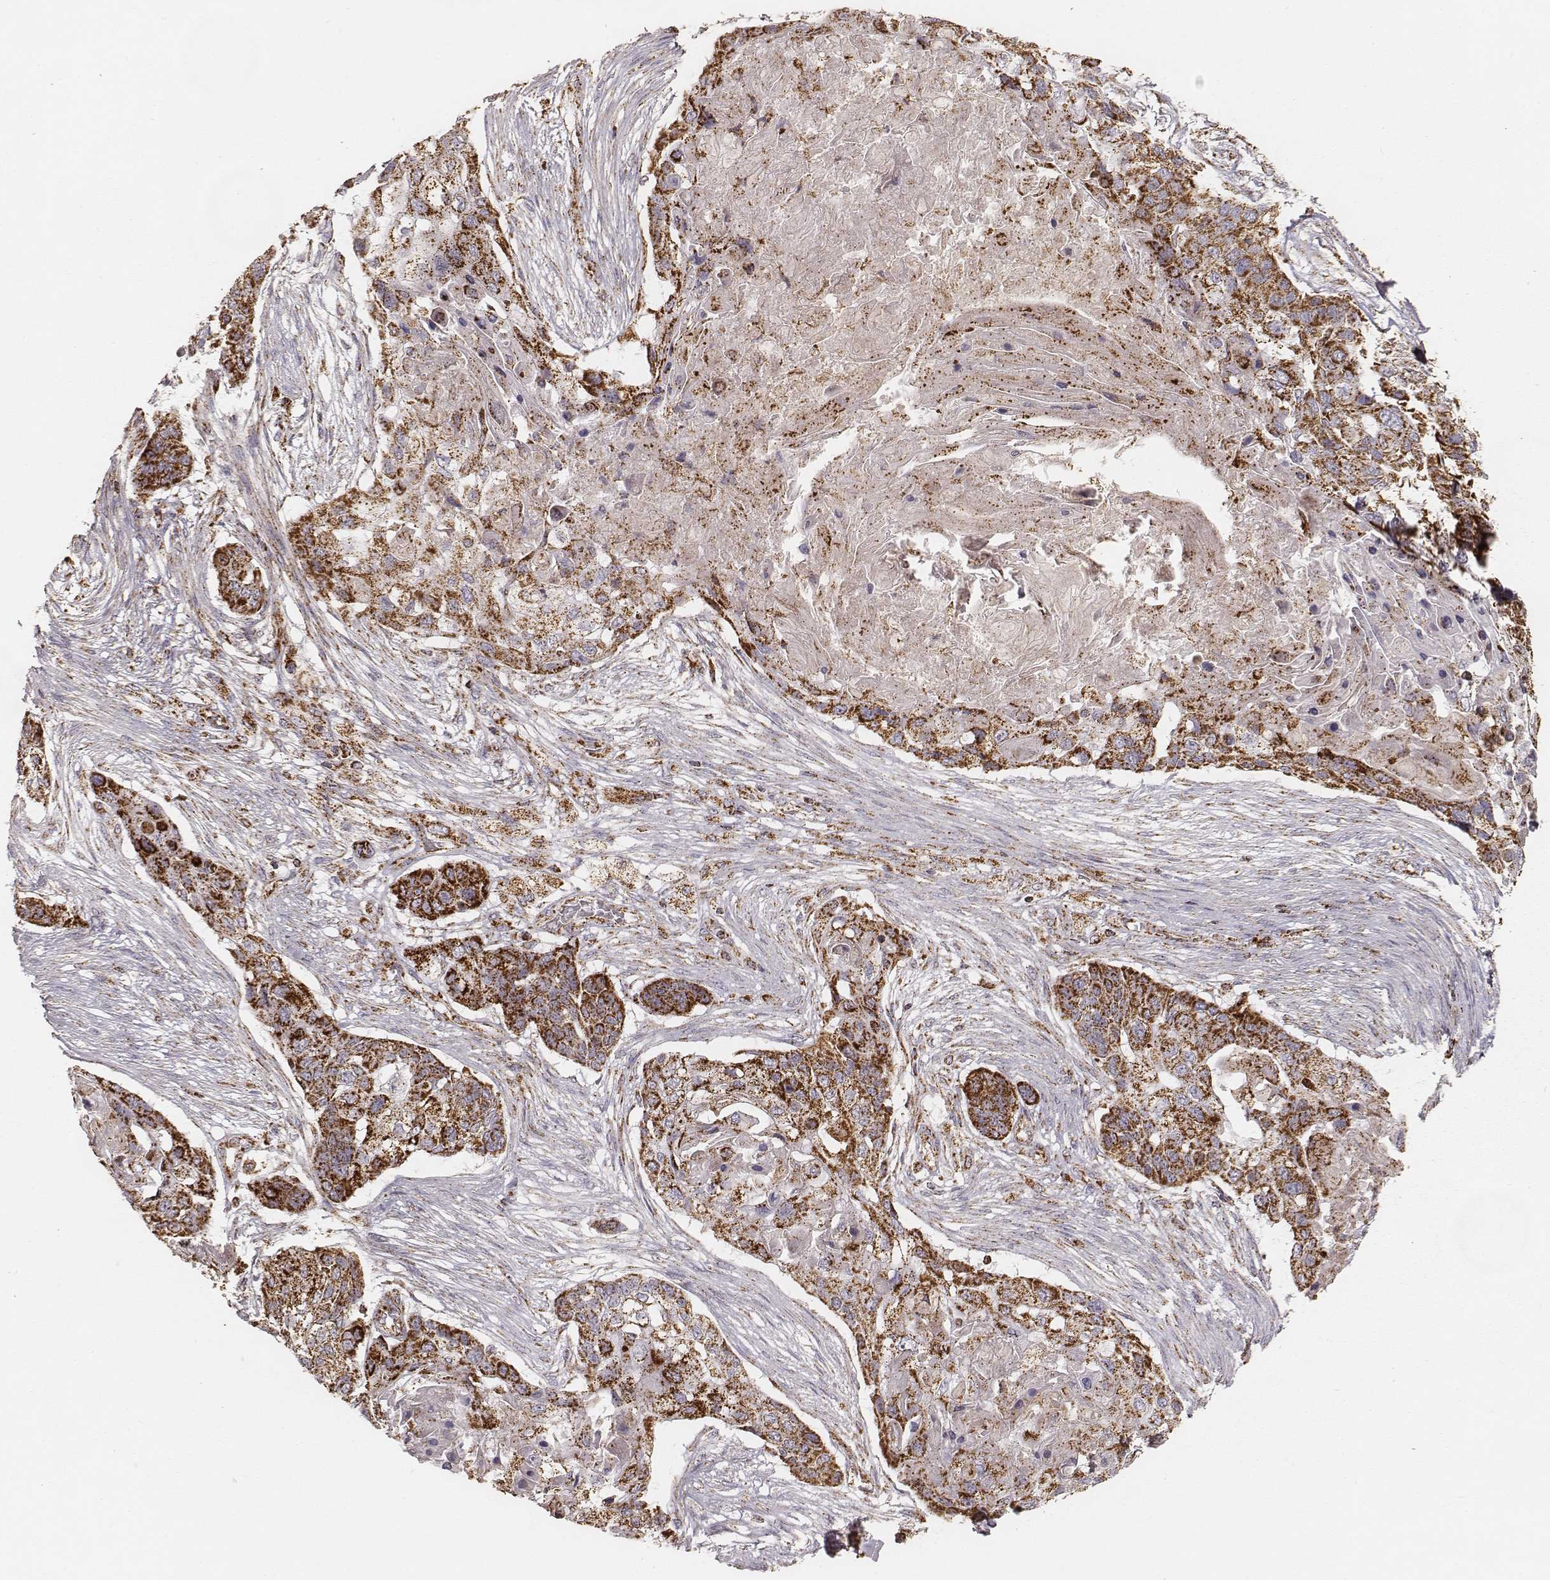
{"staining": {"intensity": "strong", "quantity": ">75%", "location": "cytoplasmic/membranous"}, "tissue": "lung cancer", "cell_type": "Tumor cells", "image_type": "cancer", "snomed": [{"axis": "morphology", "description": "Squamous cell carcinoma, NOS"}, {"axis": "topography", "description": "Lung"}], "caption": "Human lung squamous cell carcinoma stained with a brown dye demonstrates strong cytoplasmic/membranous positive expression in approximately >75% of tumor cells.", "gene": "CS", "patient": {"sex": "male", "age": 69}}